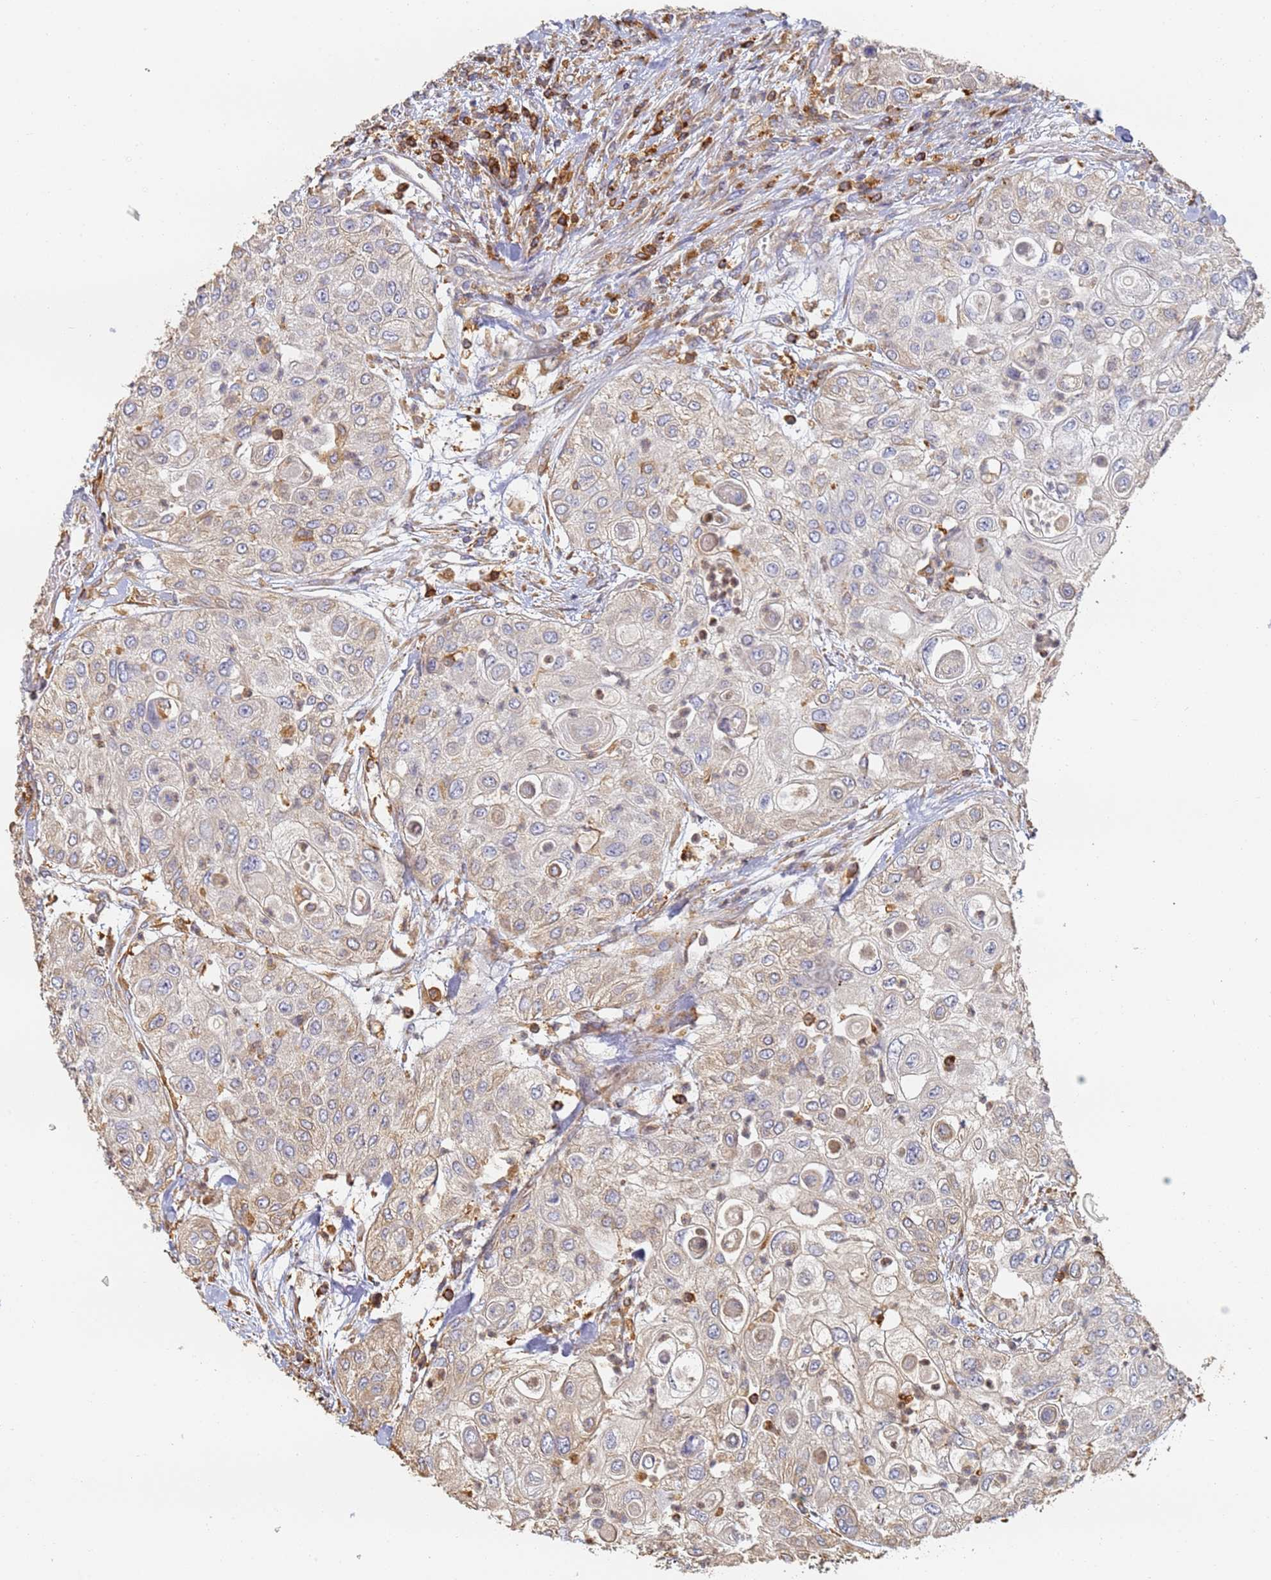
{"staining": {"intensity": "weak", "quantity": "<25%", "location": "cytoplasmic/membranous"}, "tissue": "urothelial cancer", "cell_type": "Tumor cells", "image_type": "cancer", "snomed": [{"axis": "morphology", "description": "Urothelial carcinoma, High grade"}, {"axis": "topography", "description": "Urinary bladder"}], "caption": "IHC micrograph of urothelial cancer stained for a protein (brown), which shows no positivity in tumor cells.", "gene": "BIN2", "patient": {"sex": "female", "age": 79}}